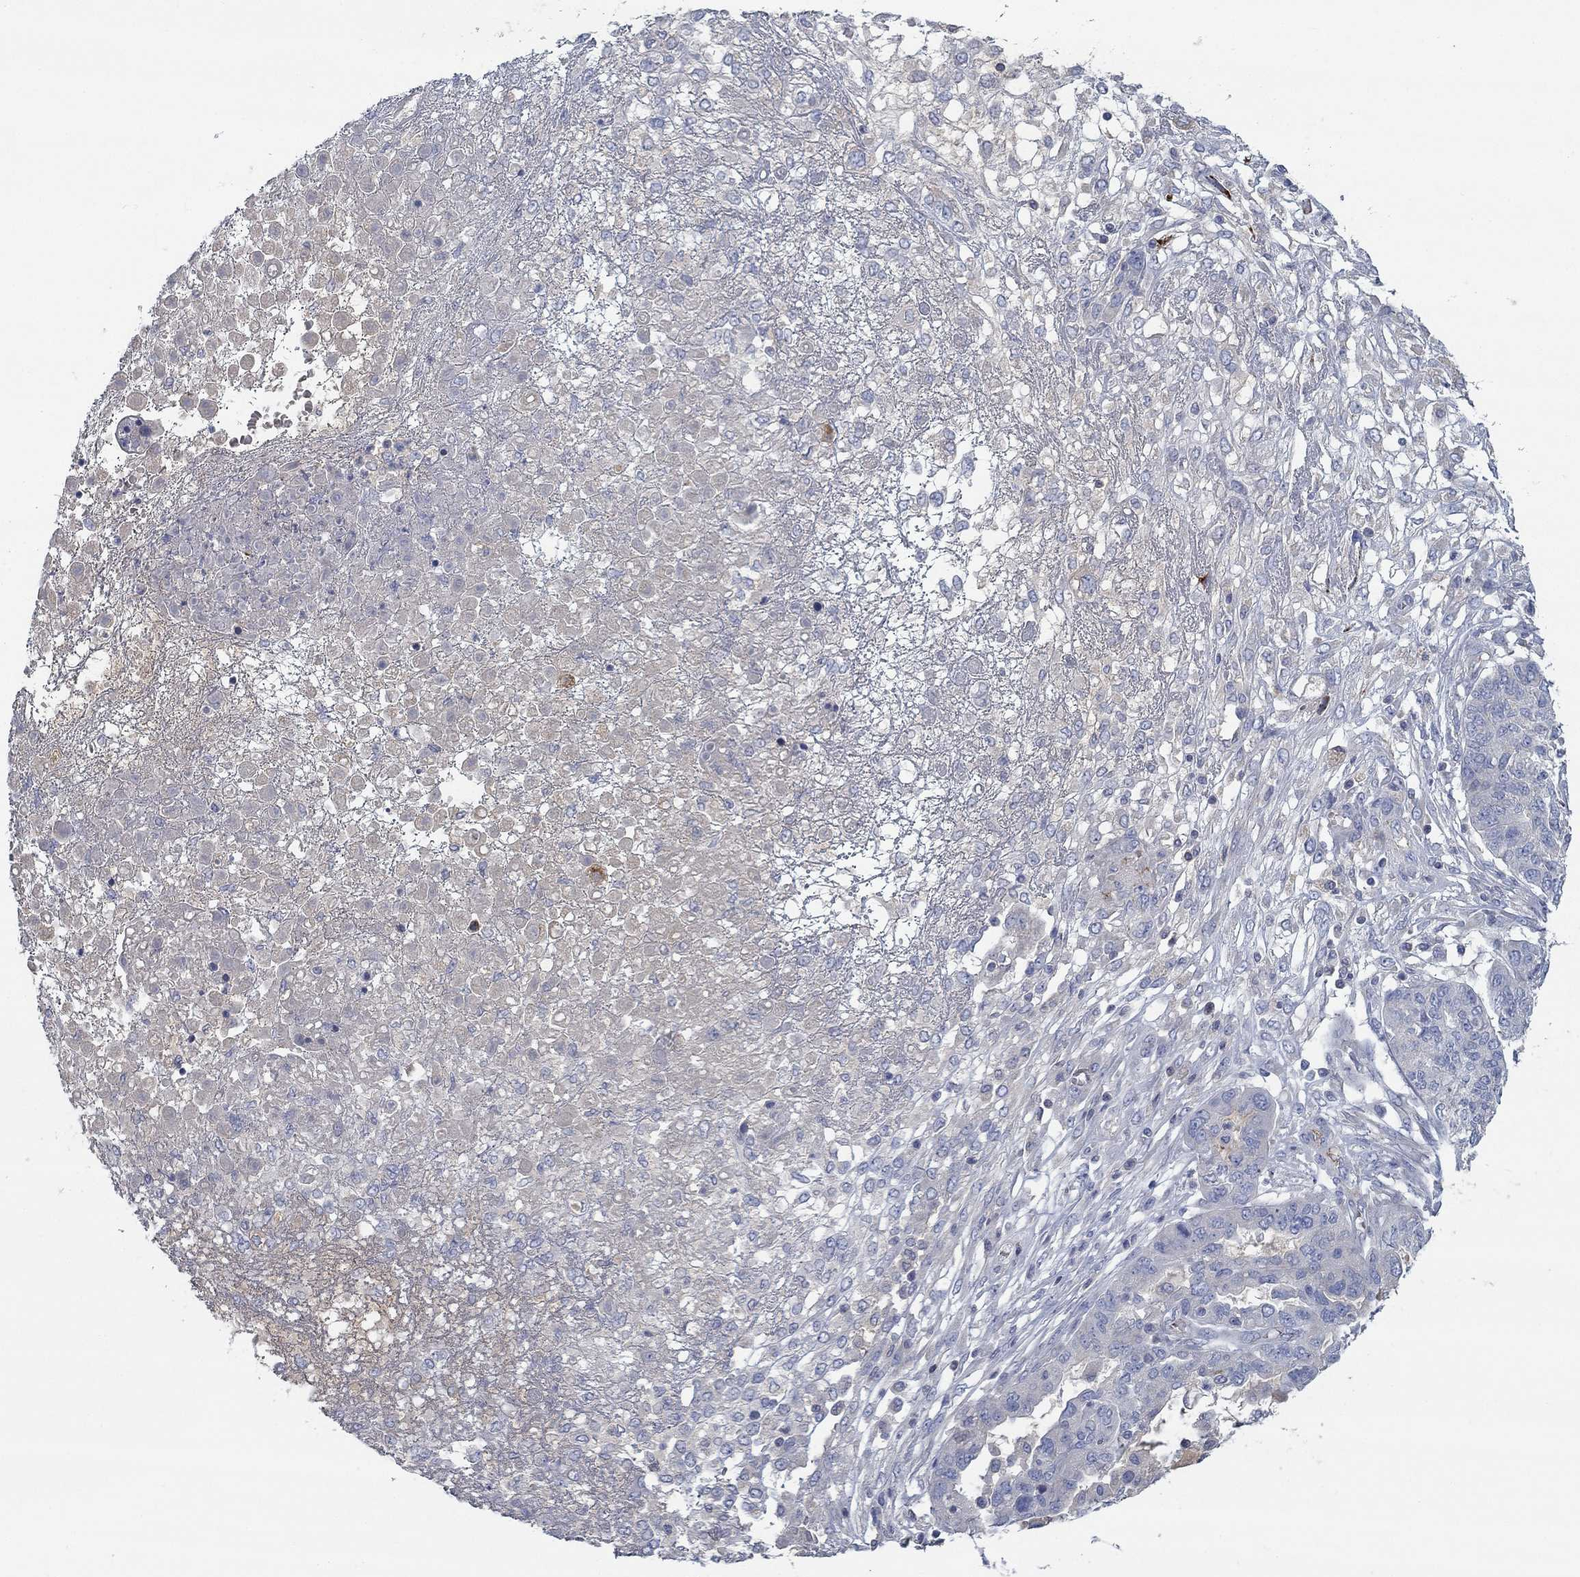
{"staining": {"intensity": "negative", "quantity": "none", "location": "none"}, "tissue": "ovarian cancer", "cell_type": "Tumor cells", "image_type": "cancer", "snomed": [{"axis": "morphology", "description": "Cystadenocarcinoma, serous, NOS"}, {"axis": "topography", "description": "Ovary"}], "caption": "Protein analysis of ovarian cancer demonstrates no significant positivity in tumor cells.", "gene": "APOC3", "patient": {"sex": "female", "age": 67}}